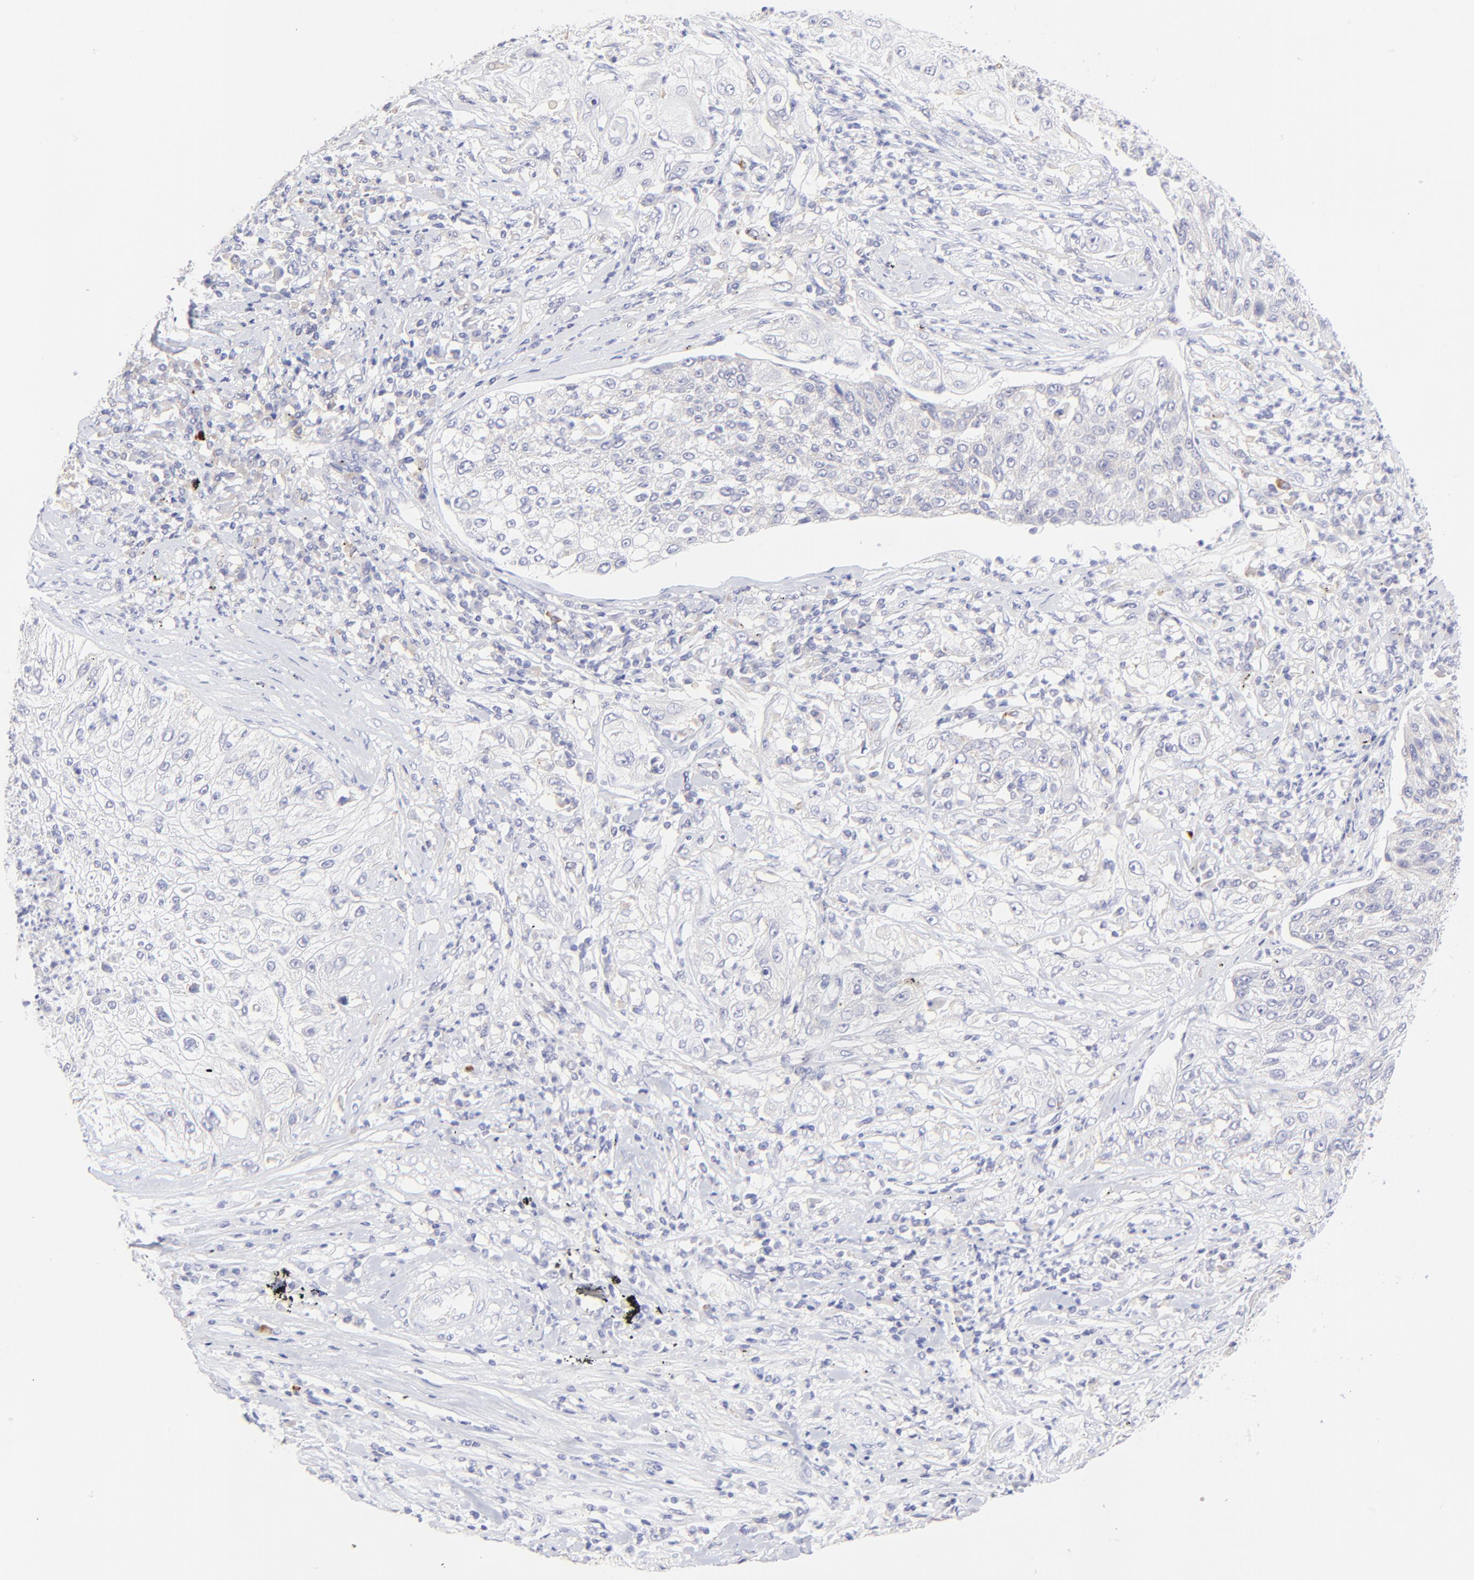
{"staining": {"intensity": "negative", "quantity": "none", "location": "none"}, "tissue": "lung cancer", "cell_type": "Tumor cells", "image_type": "cancer", "snomed": [{"axis": "morphology", "description": "Inflammation, NOS"}, {"axis": "morphology", "description": "Squamous cell carcinoma, NOS"}, {"axis": "topography", "description": "Lymph node"}, {"axis": "topography", "description": "Soft tissue"}, {"axis": "topography", "description": "Lung"}], "caption": "The histopathology image exhibits no significant expression in tumor cells of squamous cell carcinoma (lung). (Stains: DAB IHC with hematoxylin counter stain, Microscopy: brightfield microscopy at high magnification).", "gene": "LHFPL1", "patient": {"sex": "male", "age": 66}}